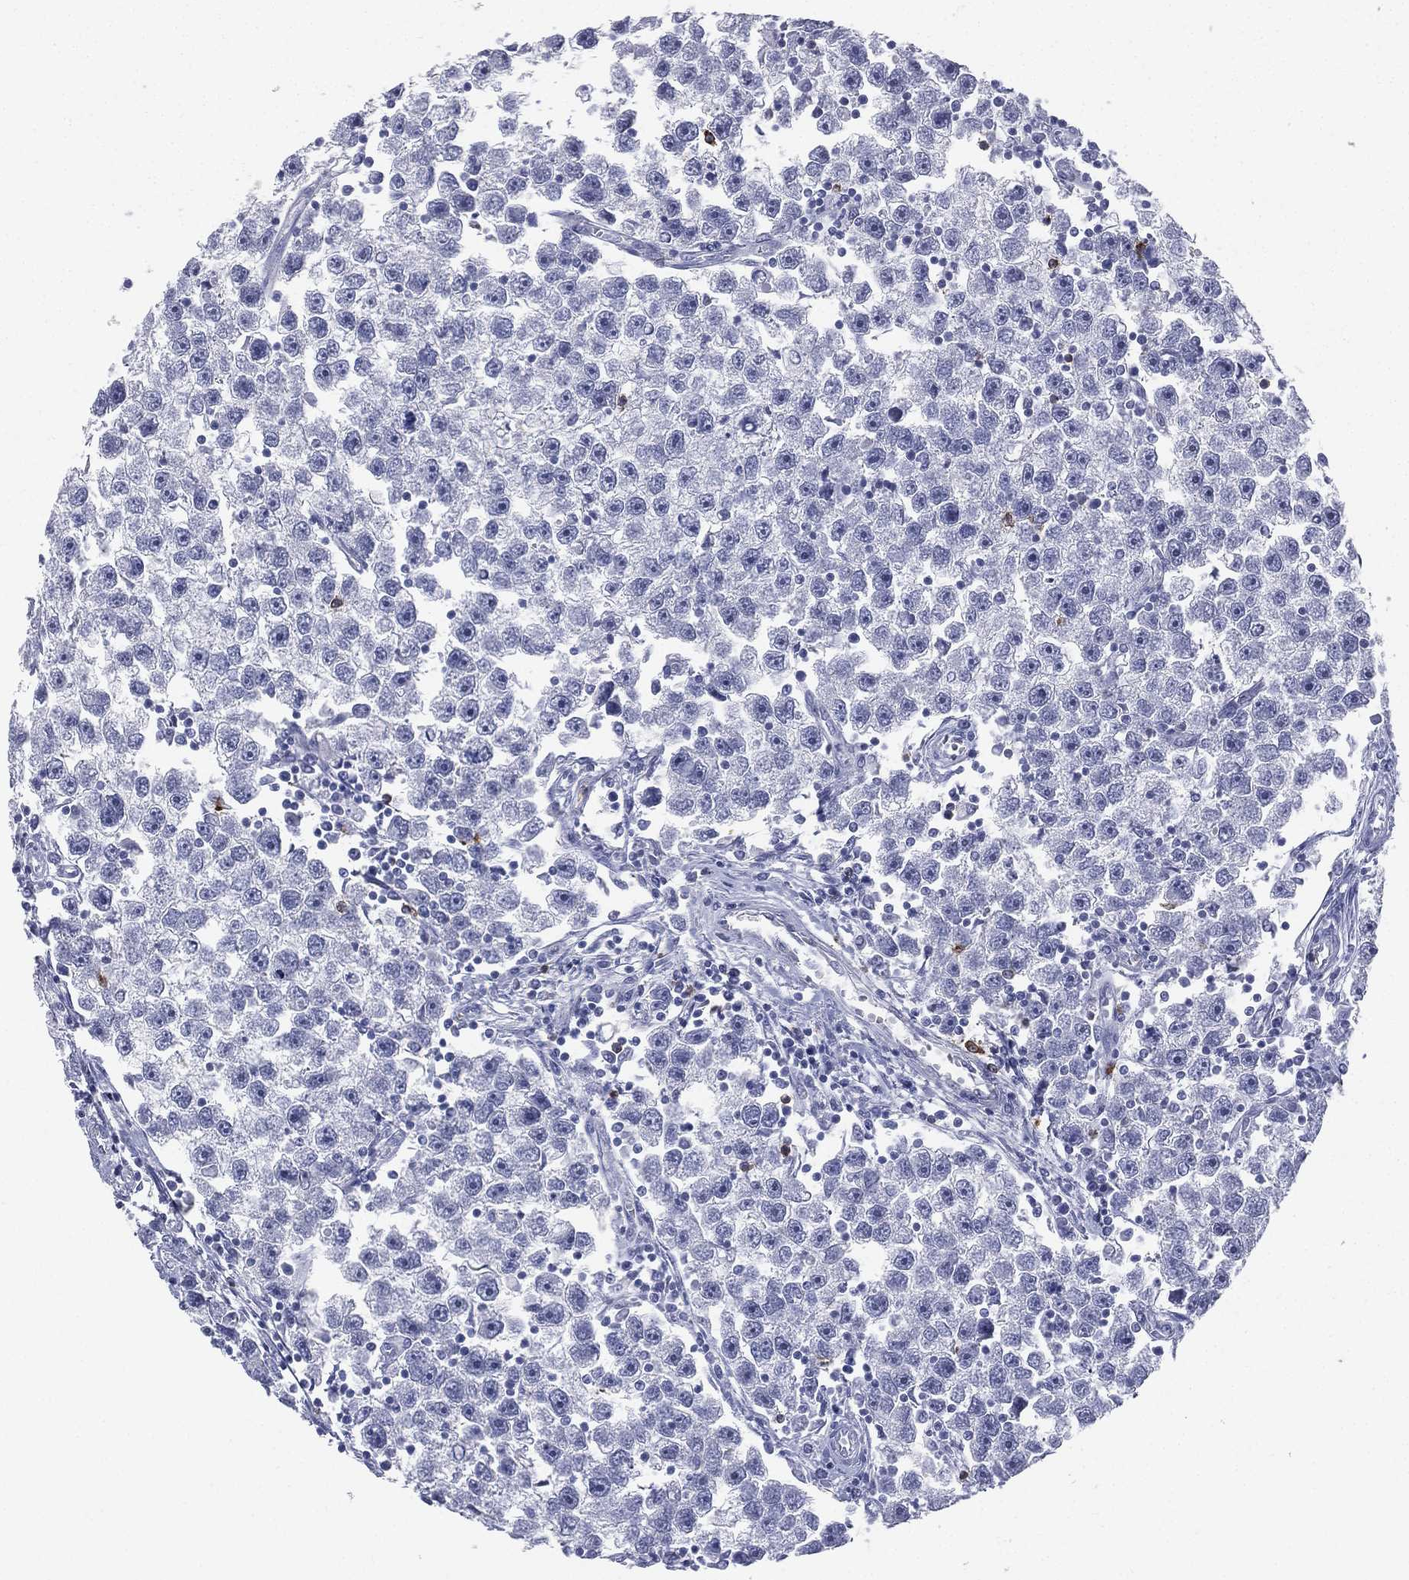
{"staining": {"intensity": "negative", "quantity": "none", "location": "none"}, "tissue": "testis cancer", "cell_type": "Tumor cells", "image_type": "cancer", "snomed": [{"axis": "morphology", "description": "Seminoma, NOS"}, {"axis": "topography", "description": "Testis"}], "caption": "Immunohistochemistry (IHC) of testis cancer (seminoma) displays no expression in tumor cells. Brightfield microscopy of IHC stained with DAB (3,3'-diaminobenzidine) (brown) and hematoxylin (blue), captured at high magnification.", "gene": "CD22", "patient": {"sex": "male", "age": 30}}